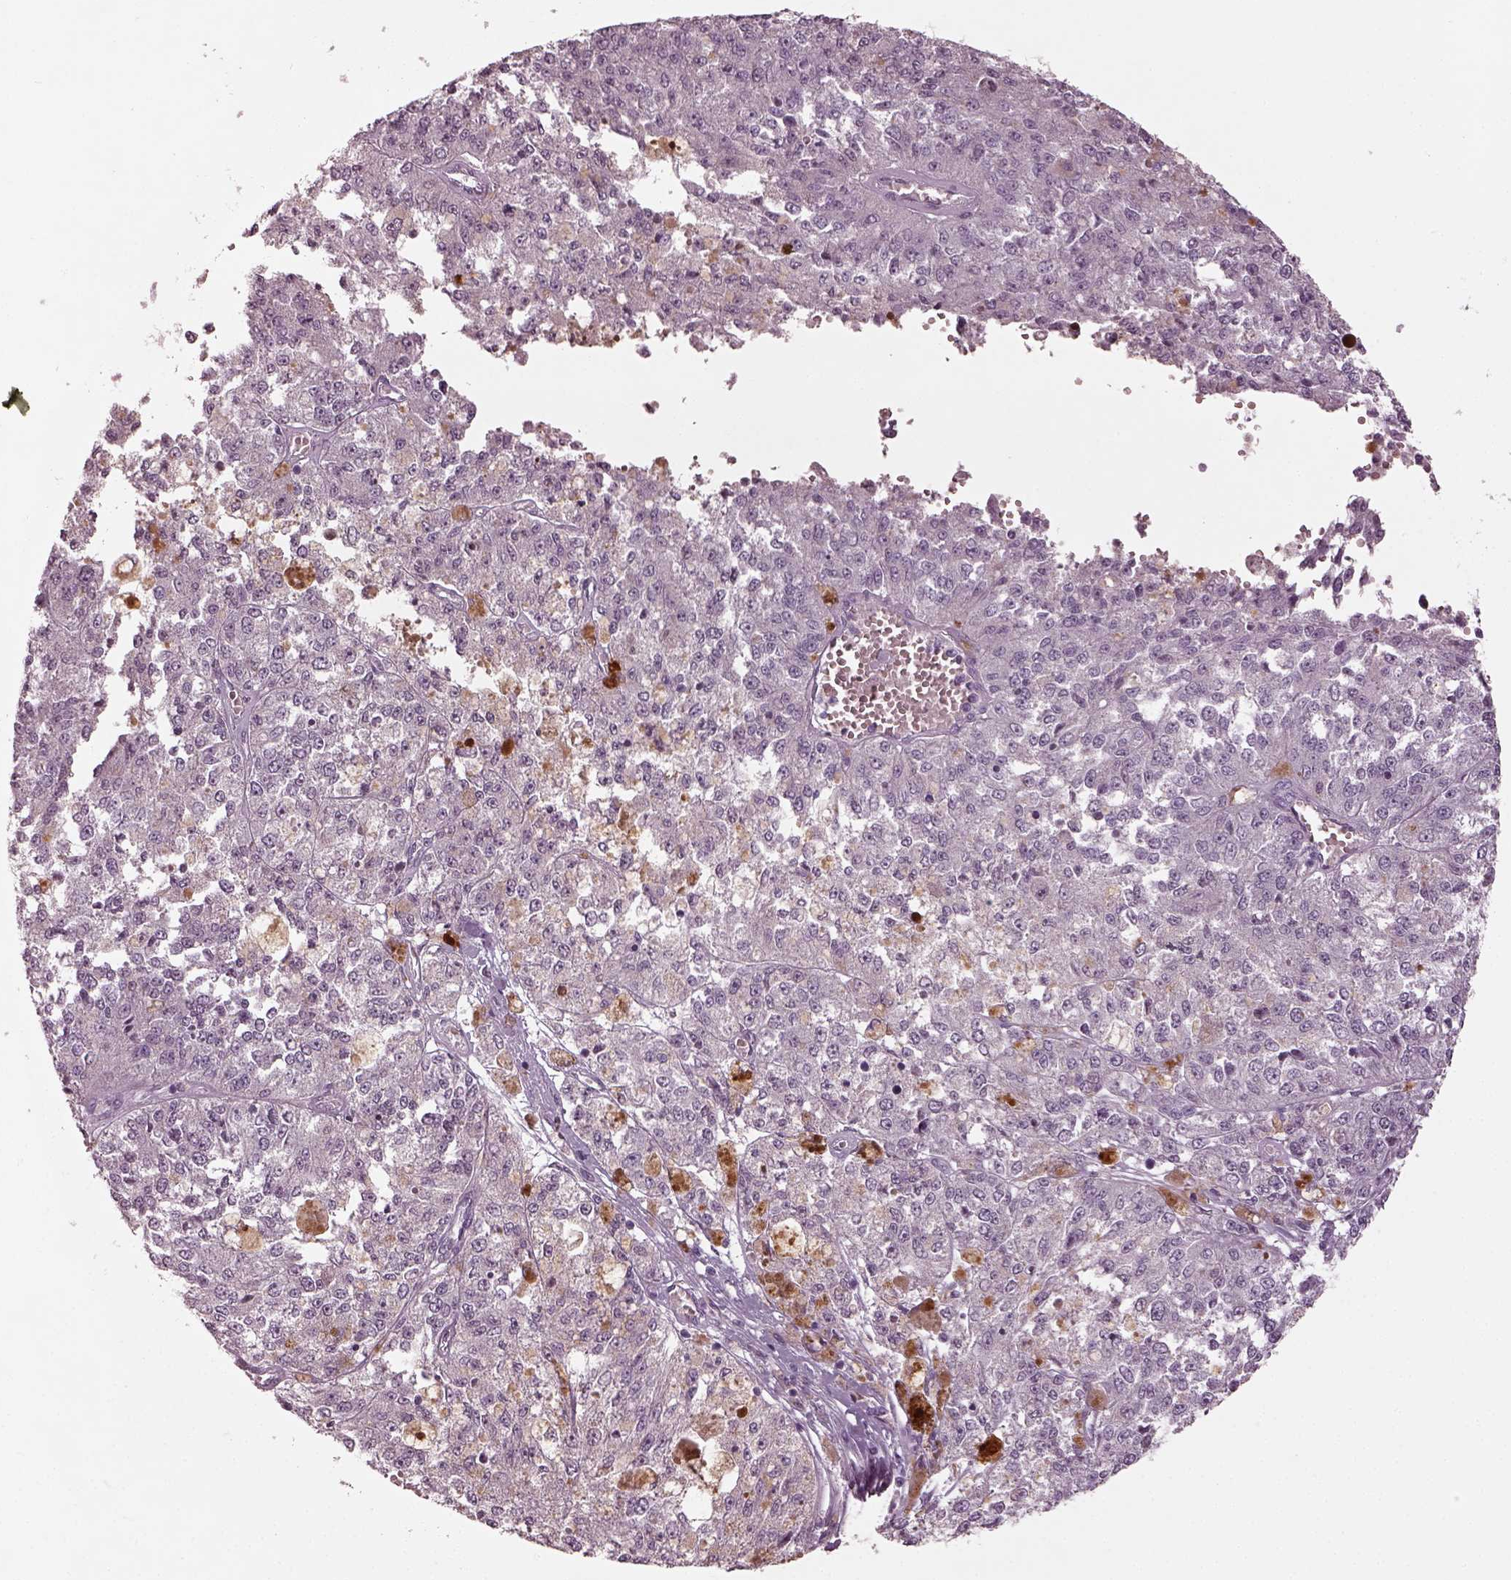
{"staining": {"intensity": "negative", "quantity": "none", "location": "none"}, "tissue": "melanoma", "cell_type": "Tumor cells", "image_type": "cancer", "snomed": [{"axis": "morphology", "description": "Malignant melanoma, Metastatic site"}, {"axis": "topography", "description": "Lymph node"}], "caption": "Melanoma was stained to show a protein in brown. There is no significant positivity in tumor cells.", "gene": "SPATA6L", "patient": {"sex": "female", "age": 64}}